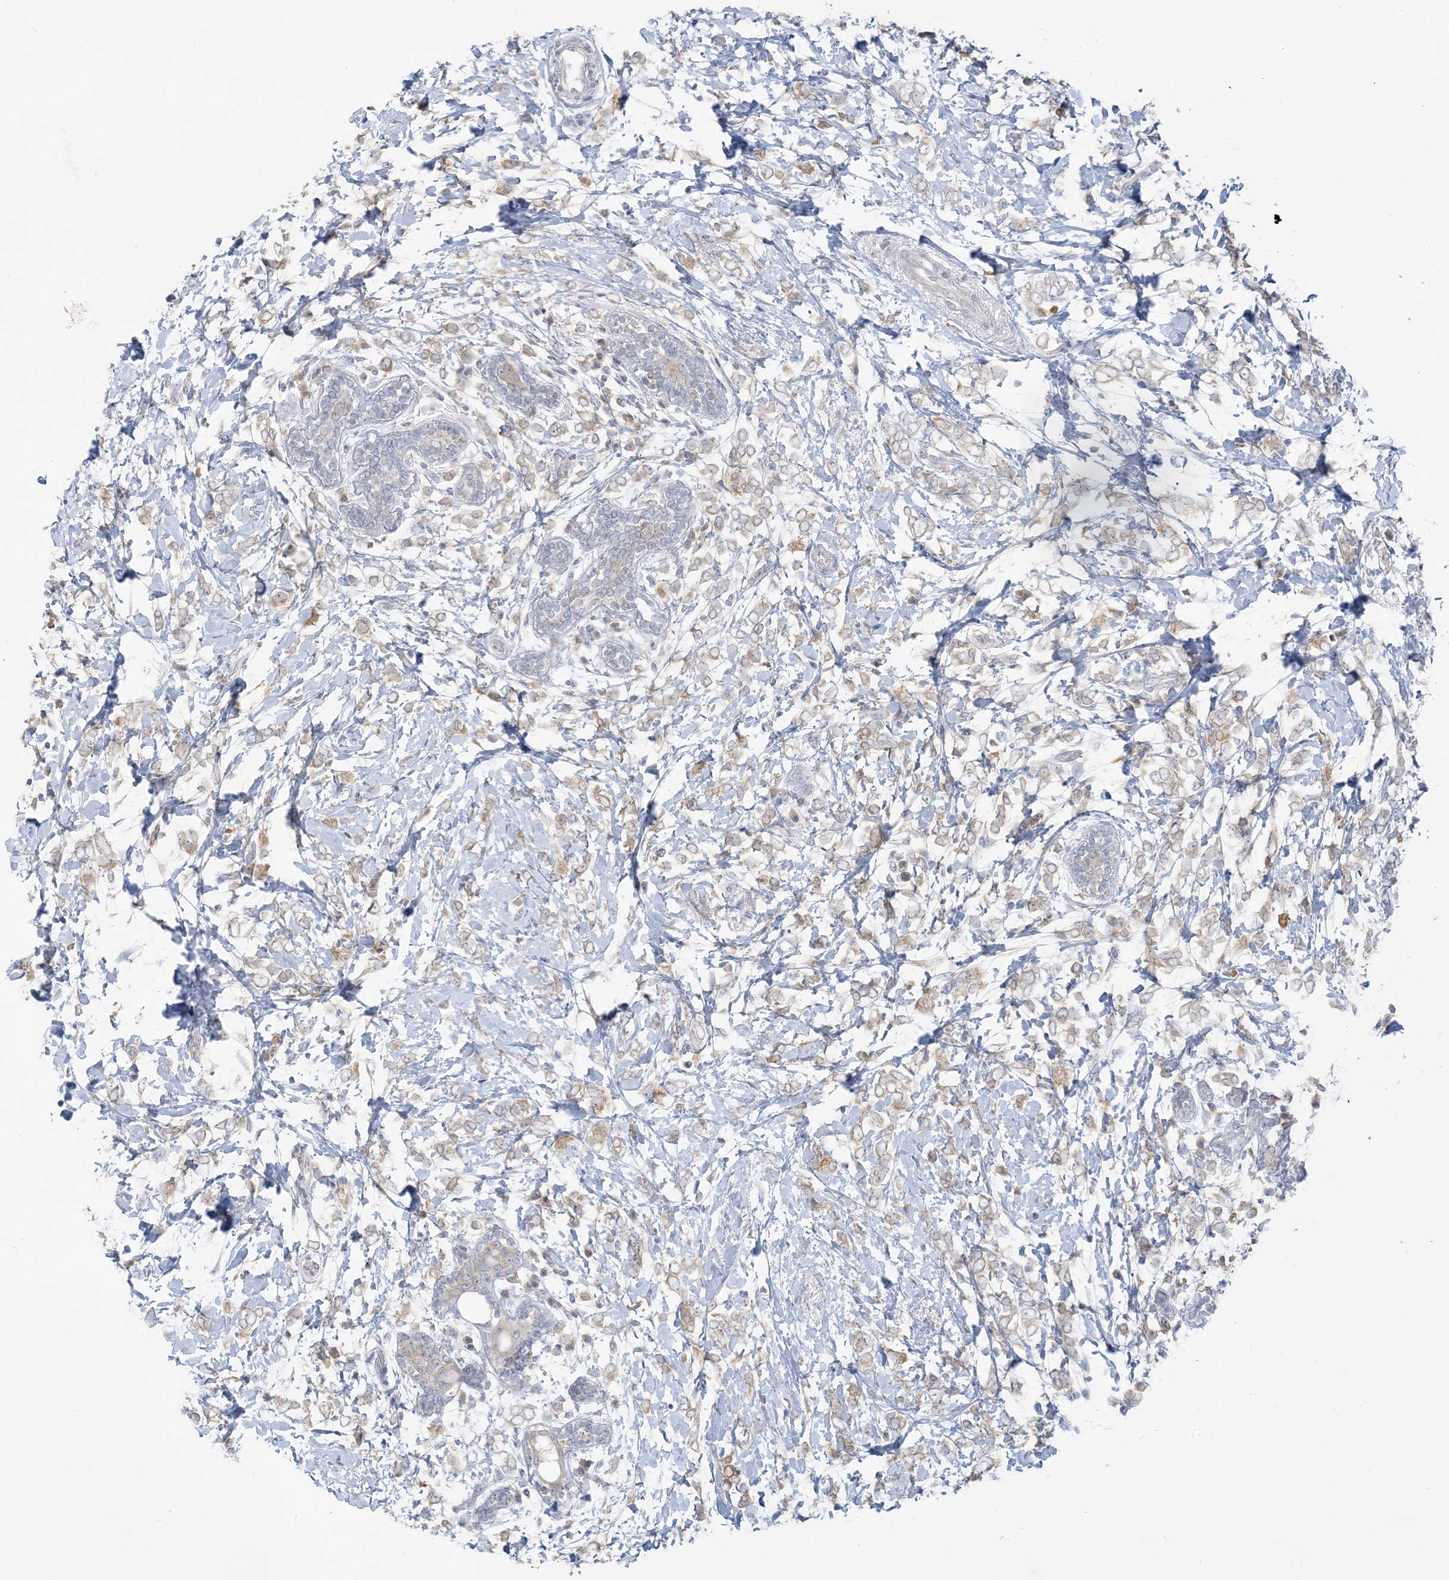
{"staining": {"intensity": "weak", "quantity": "25%-75%", "location": "cytoplasmic/membranous"}, "tissue": "breast cancer", "cell_type": "Tumor cells", "image_type": "cancer", "snomed": [{"axis": "morphology", "description": "Normal tissue, NOS"}, {"axis": "morphology", "description": "Lobular carcinoma"}, {"axis": "topography", "description": "Breast"}], "caption": "Protein expression analysis of human breast cancer reveals weak cytoplasmic/membranous staining in about 25%-75% of tumor cells.", "gene": "EEFSEC", "patient": {"sex": "female", "age": 47}}